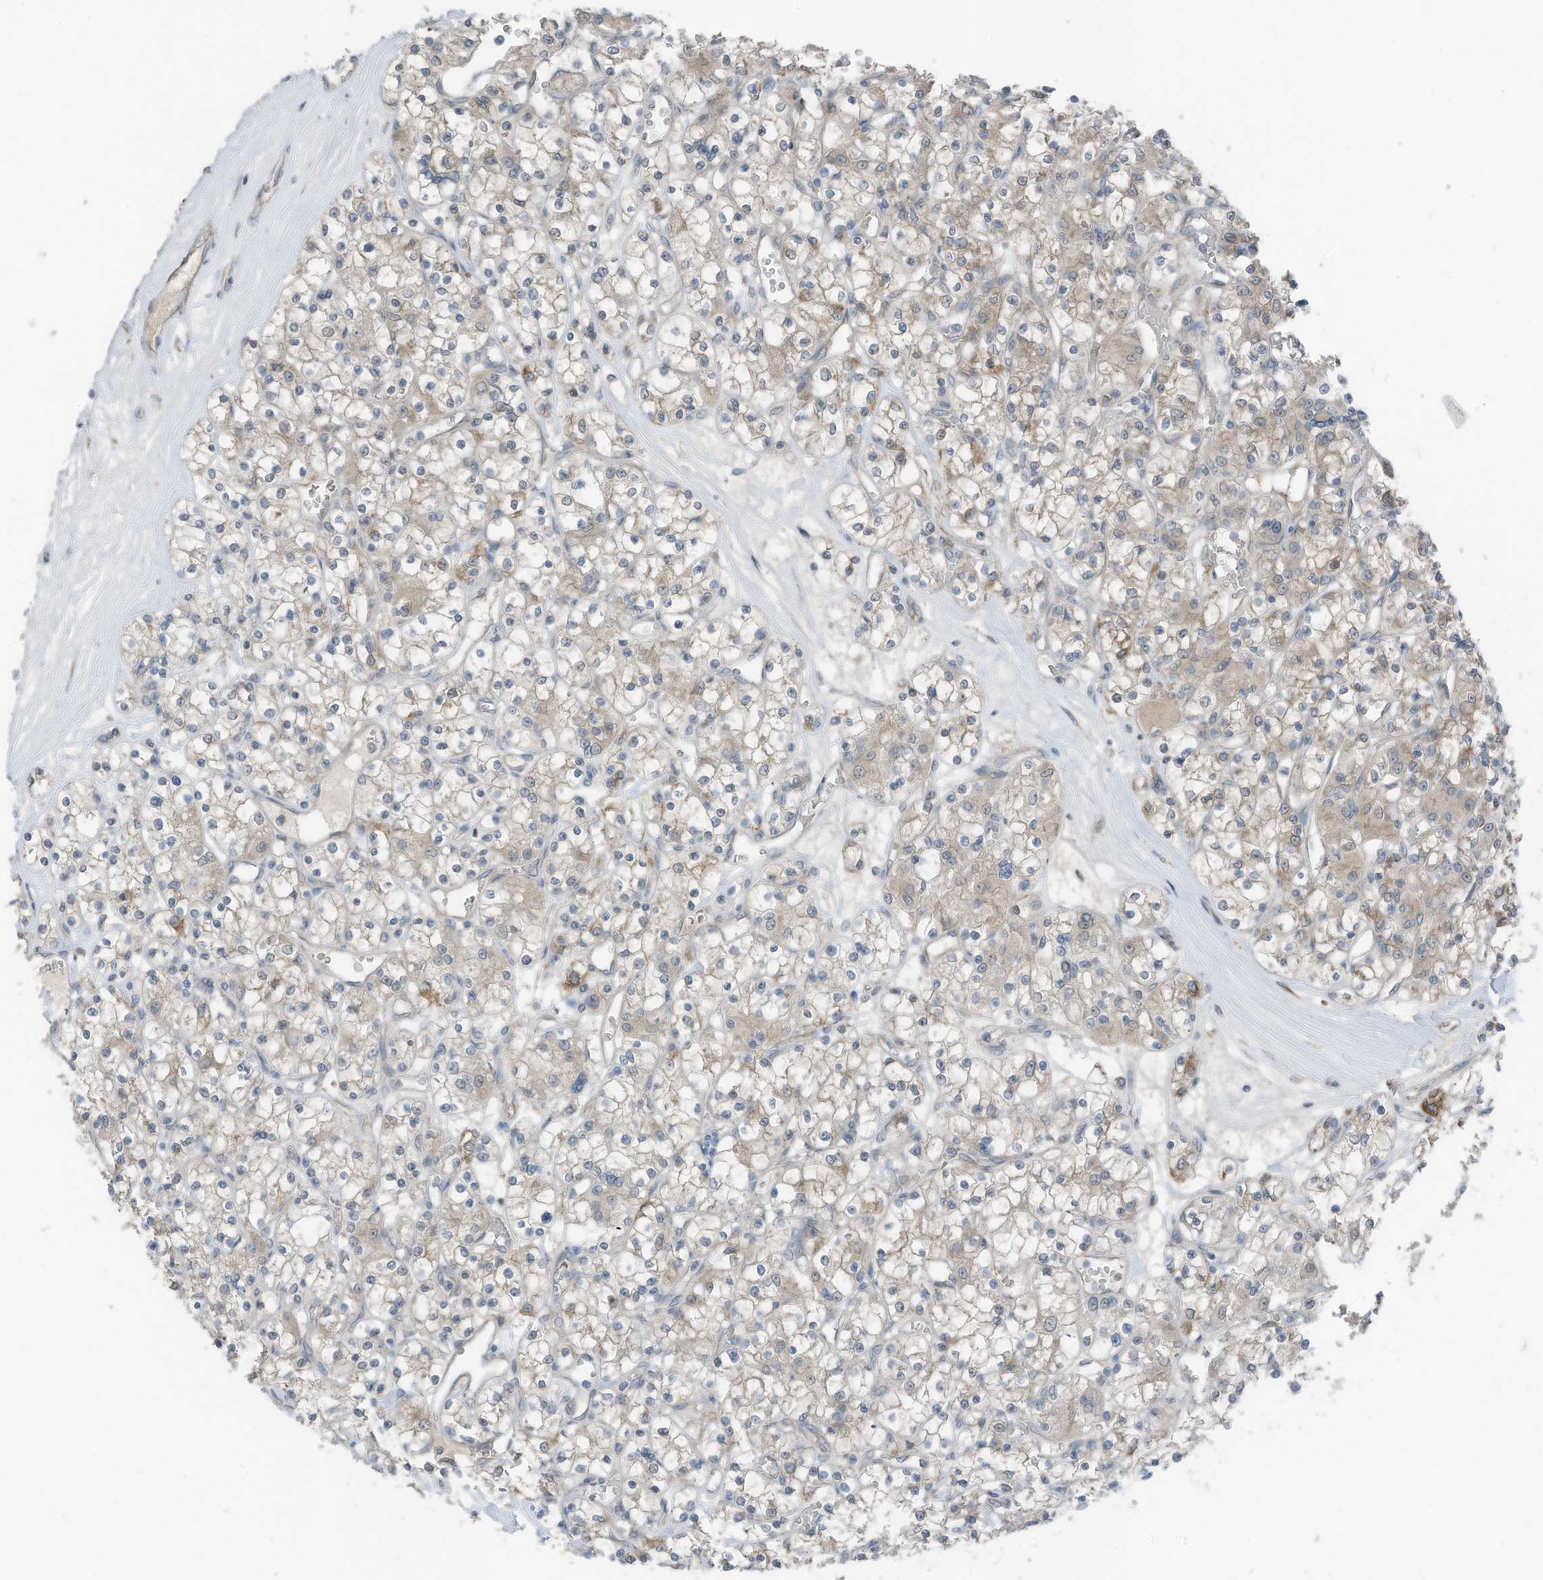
{"staining": {"intensity": "weak", "quantity": "<25%", "location": "cytoplasmic/membranous"}, "tissue": "renal cancer", "cell_type": "Tumor cells", "image_type": "cancer", "snomed": [{"axis": "morphology", "description": "Adenocarcinoma, NOS"}, {"axis": "topography", "description": "Kidney"}], "caption": "IHC histopathology image of neoplastic tissue: renal cancer (adenocarcinoma) stained with DAB (3,3'-diaminobenzidine) exhibits no significant protein staining in tumor cells. (IHC, brightfield microscopy, high magnification).", "gene": "ARHGEF33", "patient": {"sex": "female", "age": 59}}